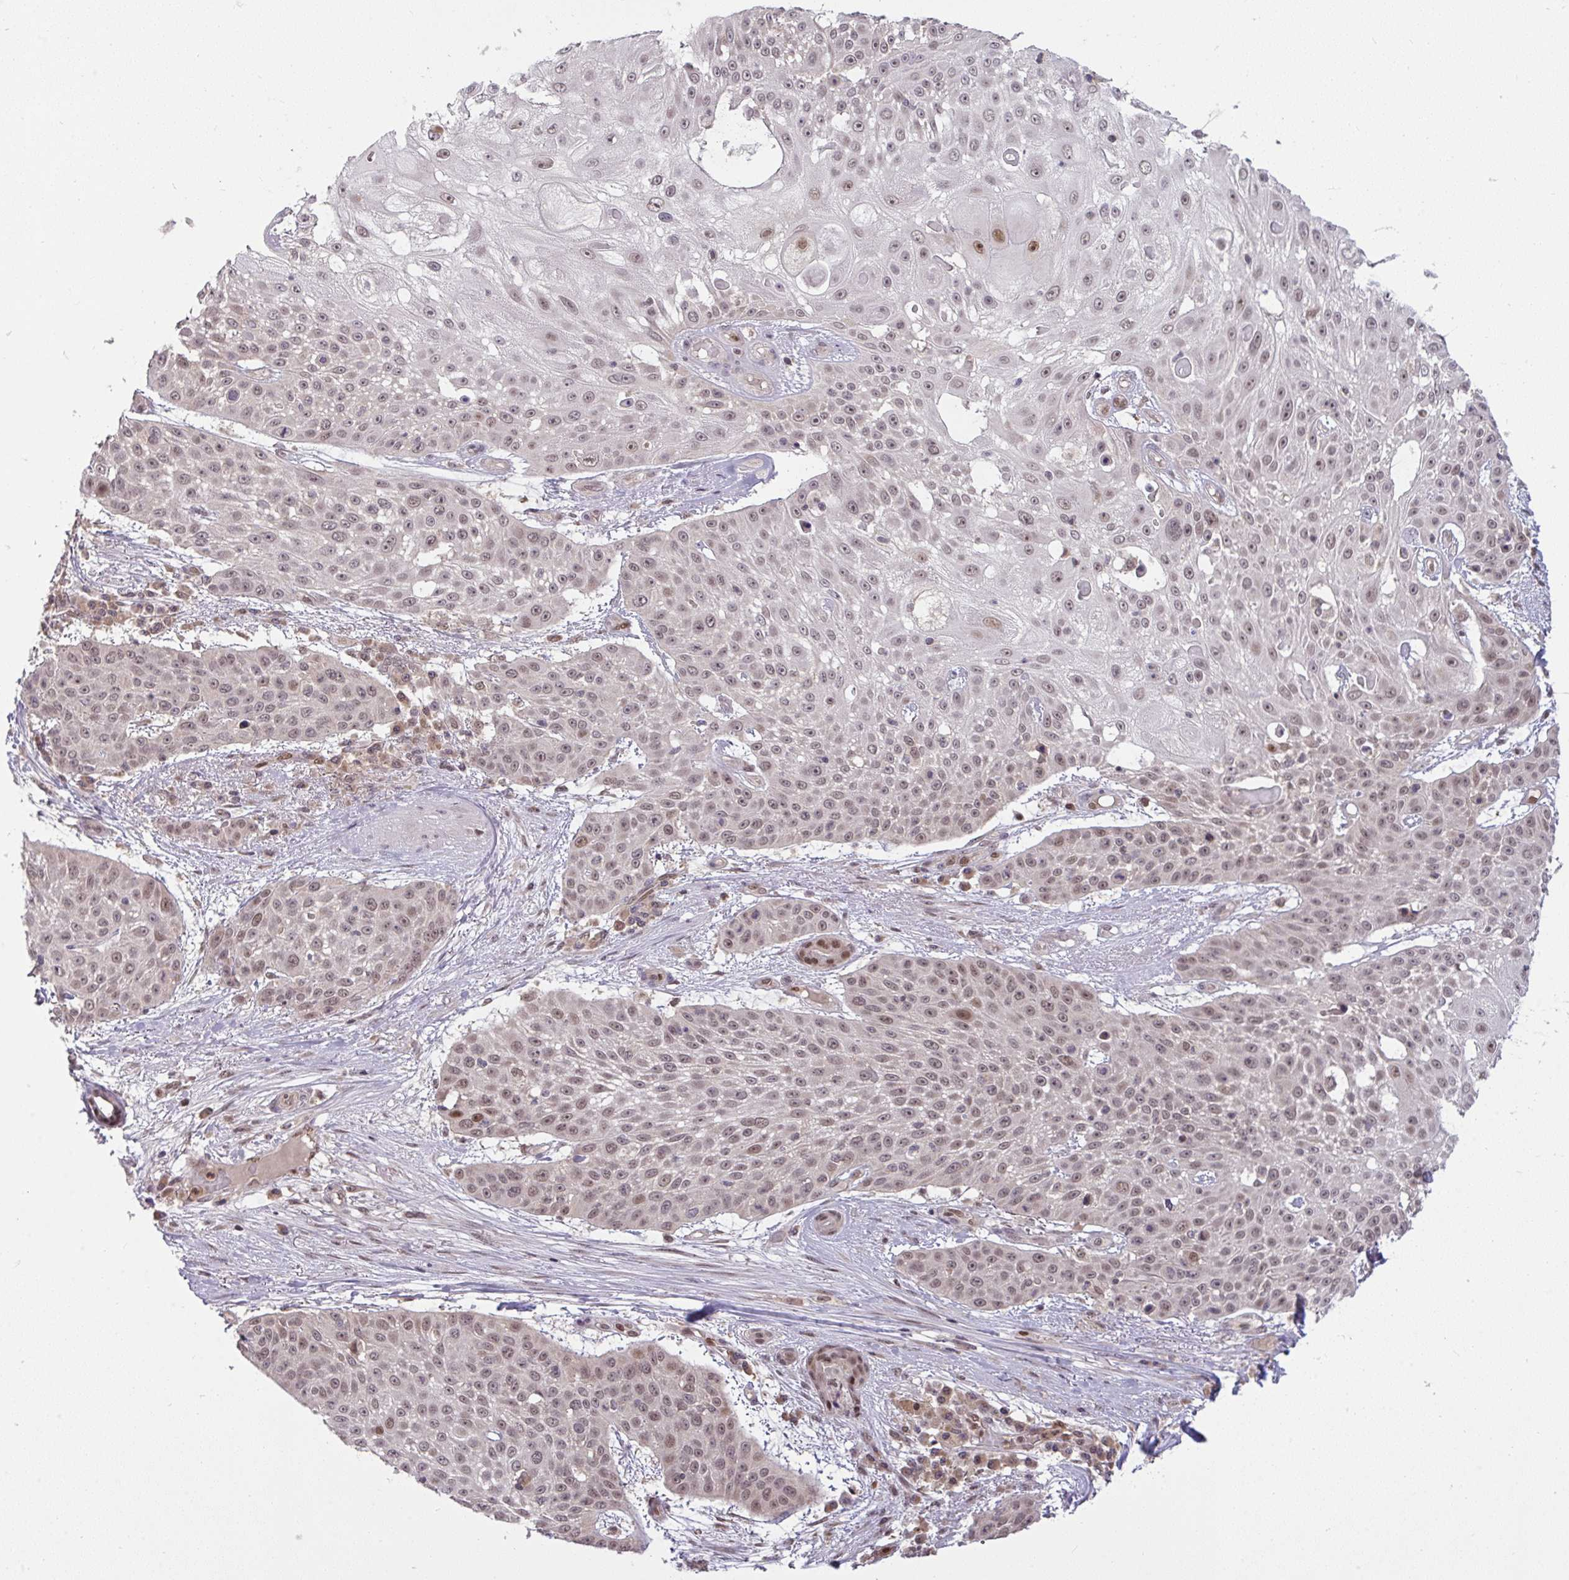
{"staining": {"intensity": "moderate", "quantity": ">75%", "location": "nuclear"}, "tissue": "skin cancer", "cell_type": "Tumor cells", "image_type": "cancer", "snomed": [{"axis": "morphology", "description": "Squamous cell carcinoma, NOS"}, {"axis": "topography", "description": "Skin"}], "caption": "Immunohistochemistry (IHC) staining of skin squamous cell carcinoma, which reveals medium levels of moderate nuclear staining in approximately >75% of tumor cells indicating moderate nuclear protein expression. The staining was performed using DAB (brown) for protein detection and nuclei were counterstained in hematoxylin (blue).", "gene": "KLF2", "patient": {"sex": "female", "age": 86}}